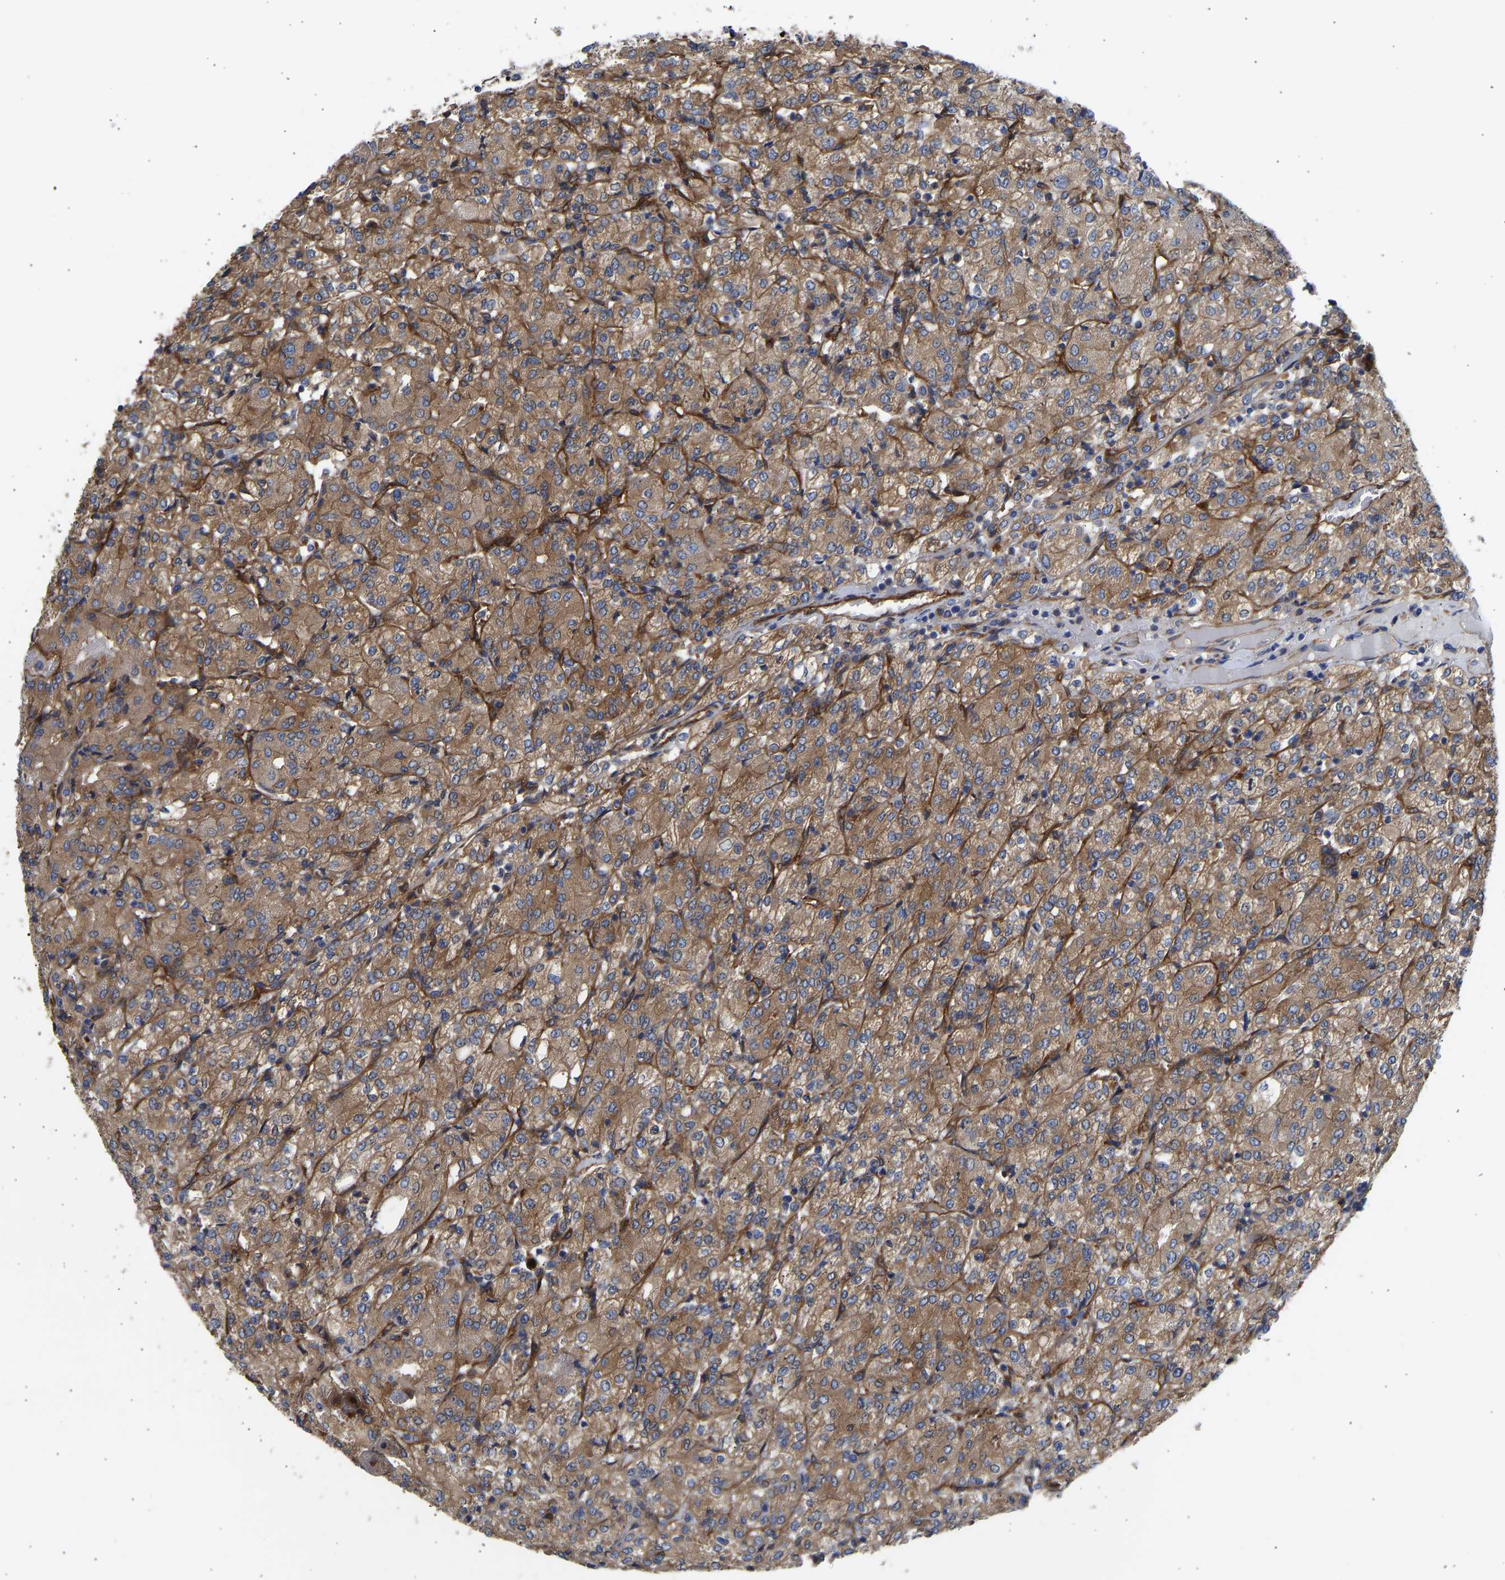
{"staining": {"intensity": "moderate", "quantity": ">75%", "location": "cytoplasmic/membranous"}, "tissue": "renal cancer", "cell_type": "Tumor cells", "image_type": "cancer", "snomed": [{"axis": "morphology", "description": "Adenocarcinoma, NOS"}, {"axis": "topography", "description": "Kidney"}], "caption": "Immunohistochemistry (DAB (3,3'-diaminobenzidine)) staining of renal cancer (adenocarcinoma) reveals moderate cytoplasmic/membranous protein positivity in about >75% of tumor cells. Immunohistochemistry (ihc) stains the protein in brown and the nuclei are stained blue.", "gene": "MYO1C", "patient": {"sex": "male", "age": 77}}